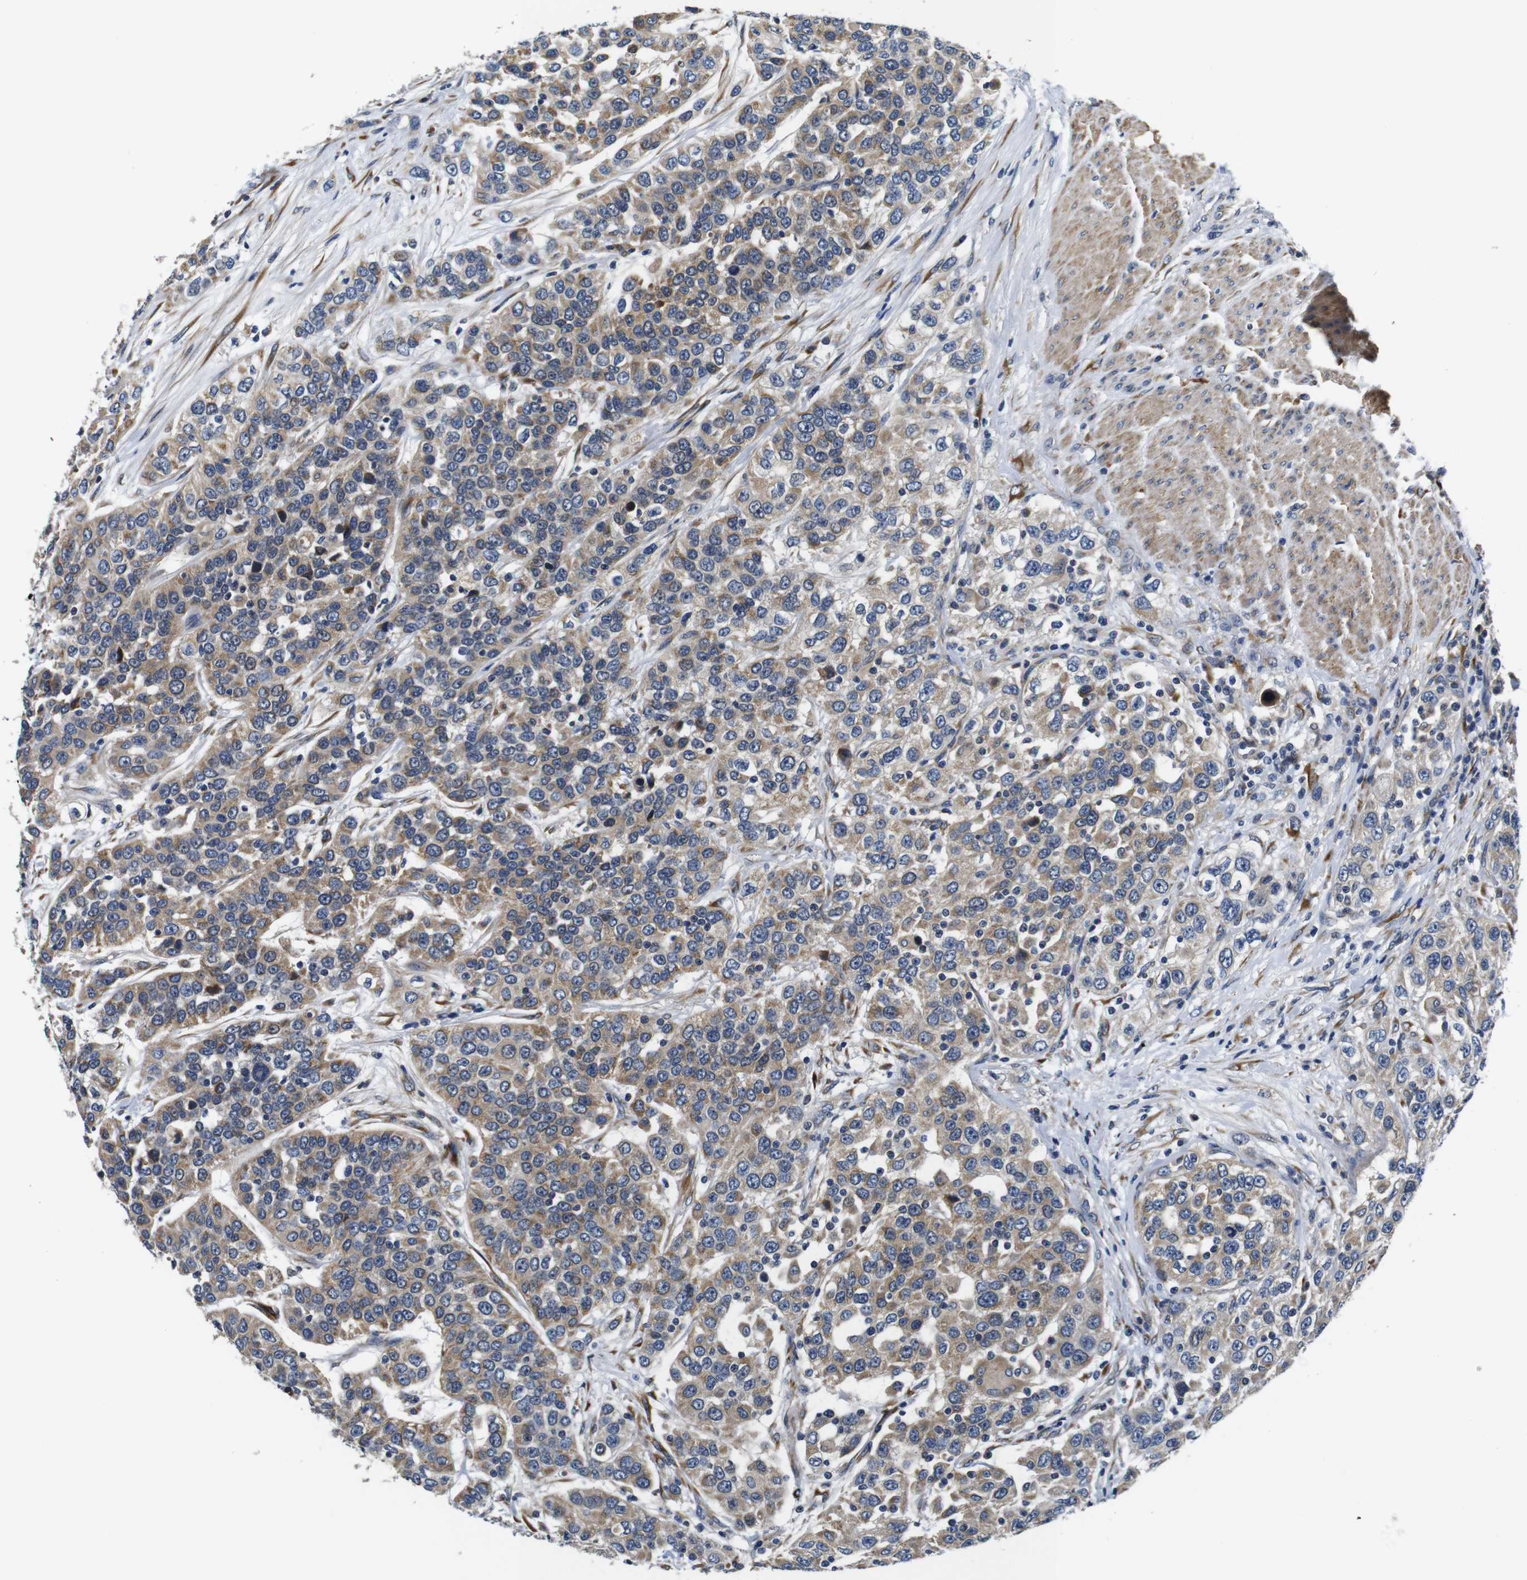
{"staining": {"intensity": "weak", "quantity": ">75%", "location": "cytoplasmic/membranous"}, "tissue": "urothelial cancer", "cell_type": "Tumor cells", "image_type": "cancer", "snomed": [{"axis": "morphology", "description": "Urothelial carcinoma, High grade"}, {"axis": "topography", "description": "Urinary bladder"}], "caption": "Immunohistochemistry photomicrograph of neoplastic tissue: human urothelial carcinoma (high-grade) stained using IHC displays low levels of weak protein expression localized specifically in the cytoplasmic/membranous of tumor cells, appearing as a cytoplasmic/membranous brown color.", "gene": "FKBP14", "patient": {"sex": "female", "age": 80}}